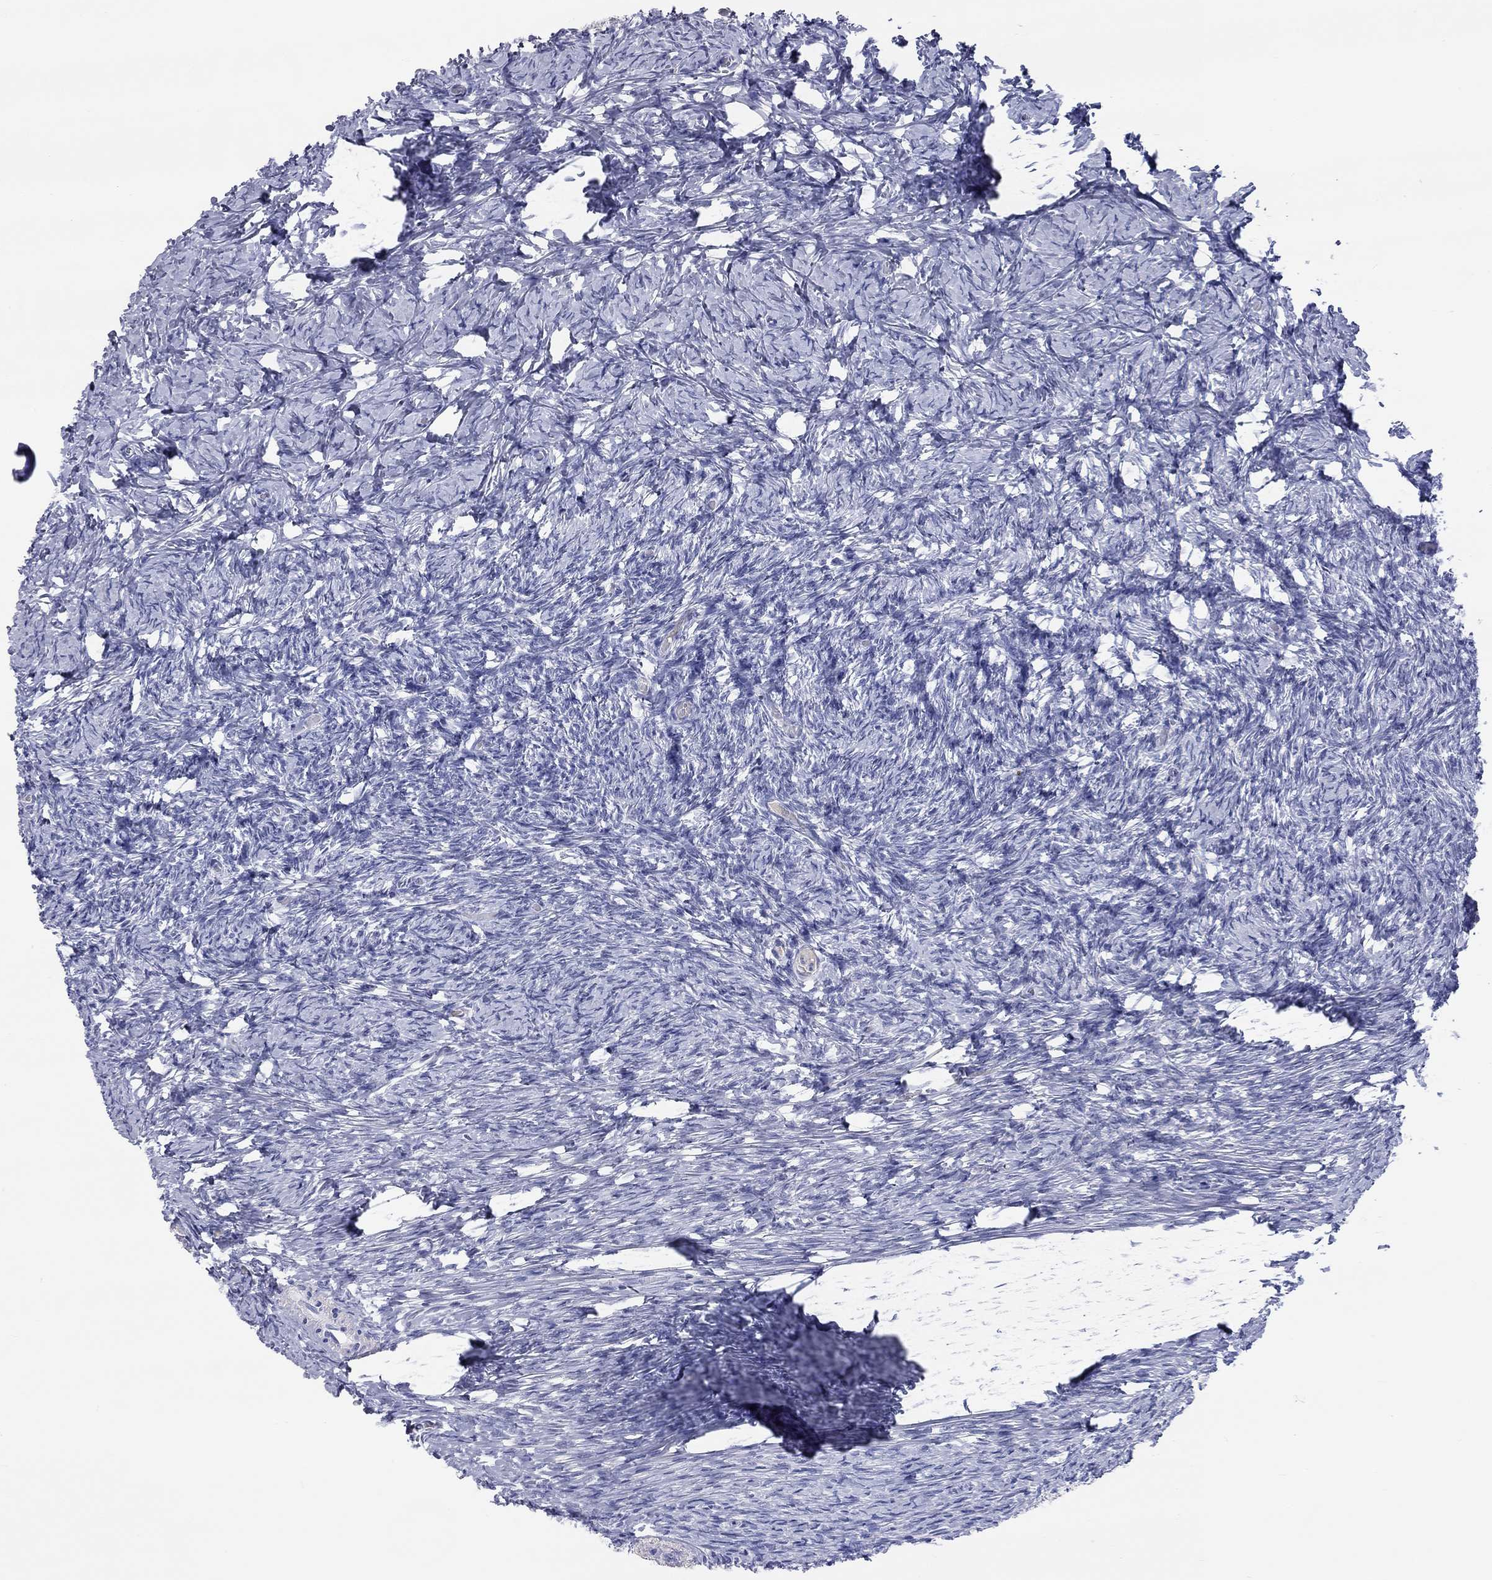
{"staining": {"intensity": "negative", "quantity": "none", "location": "none"}, "tissue": "ovary", "cell_type": "Ovarian stroma cells", "image_type": "normal", "snomed": [{"axis": "morphology", "description": "Normal tissue, NOS"}, {"axis": "topography", "description": "Ovary"}], "caption": "Immunohistochemistry of normal ovary displays no positivity in ovarian stroma cells.", "gene": "ST7L", "patient": {"sex": "female", "age": 39}}